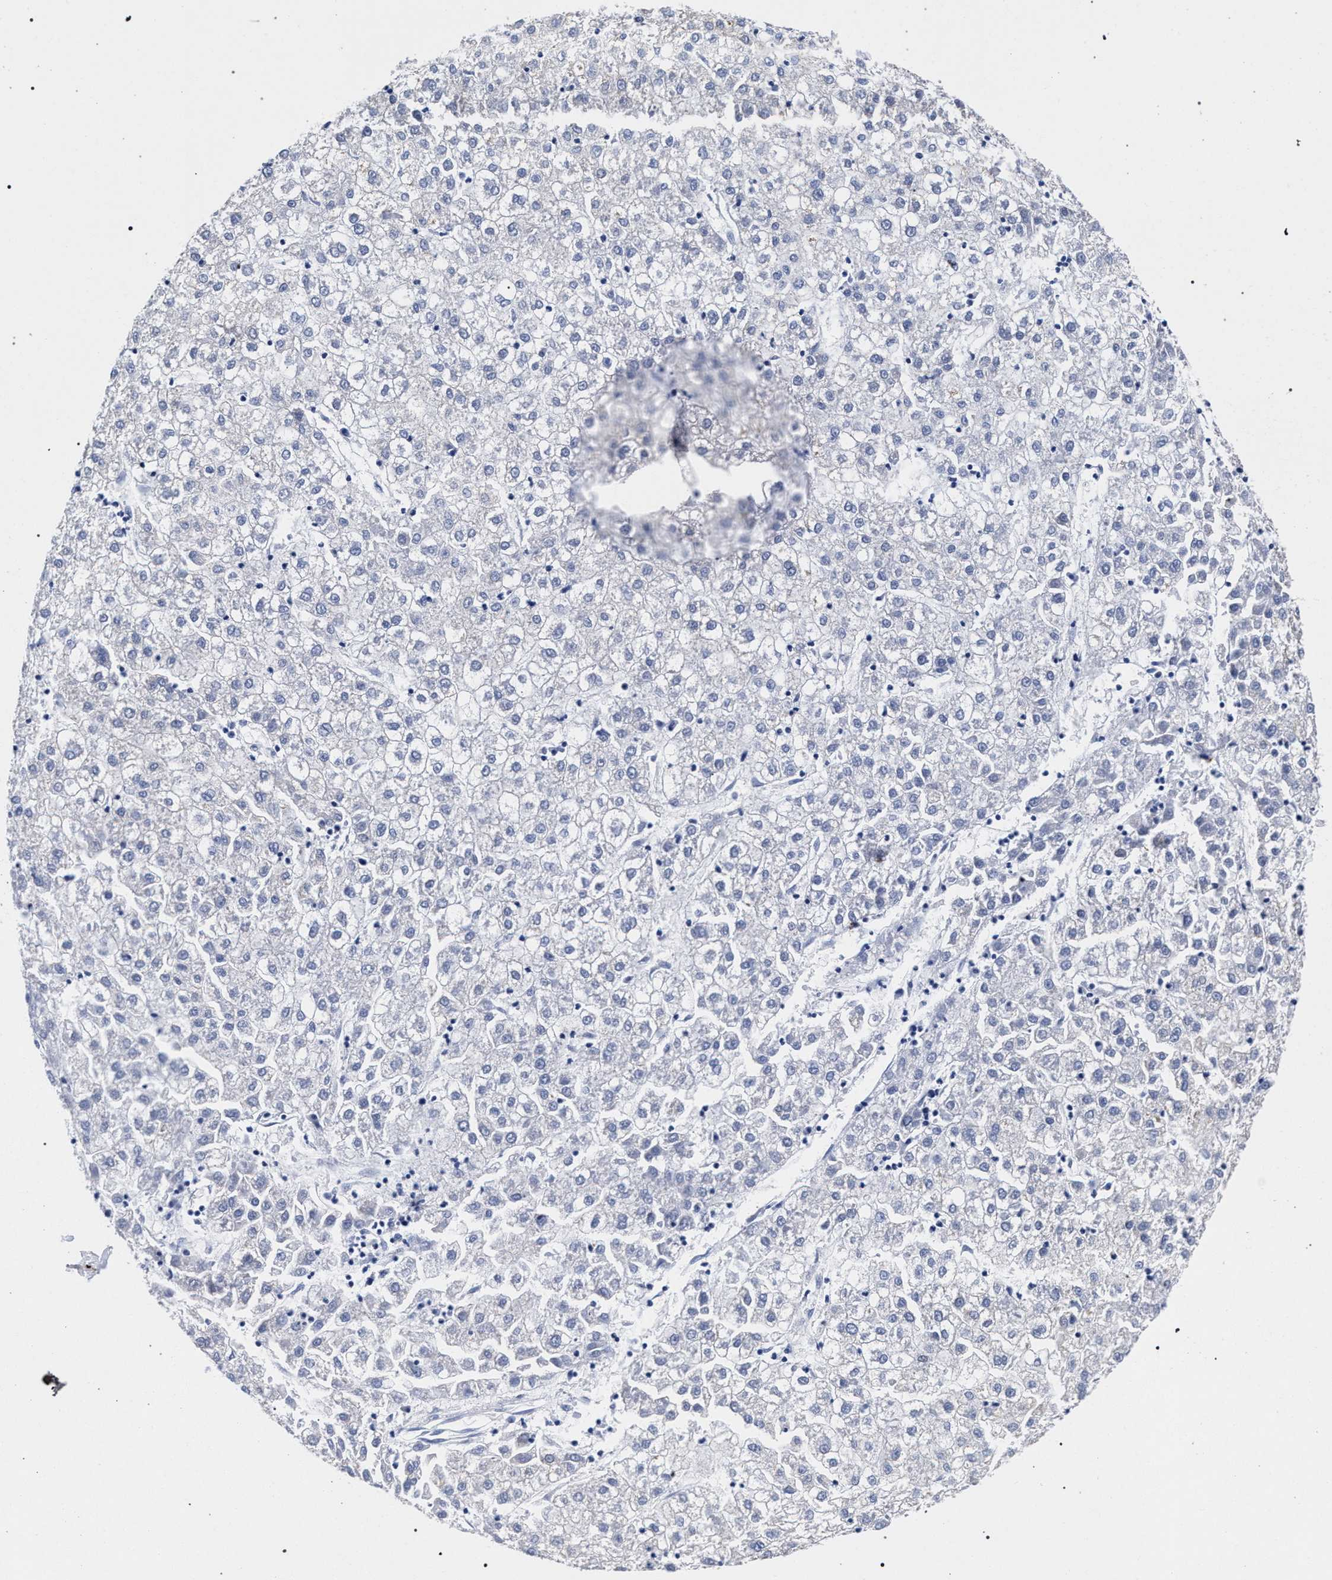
{"staining": {"intensity": "negative", "quantity": "none", "location": "none"}, "tissue": "liver cancer", "cell_type": "Tumor cells", "image_type": "cancer", "snomed": [{"axis": "morphology", "description": "Carcinoma, Hepatocellular, NOS"}, {"axis": "topography", "description": "Liver"}], "caption": "High power microscopy histopathology image of an immunohistochemistry histopathology image of liver cancer, revealing no significant positivity in tumor cells.", "gene": "HNRNPA1", "patient": {"sex": "male", "age": 72}}